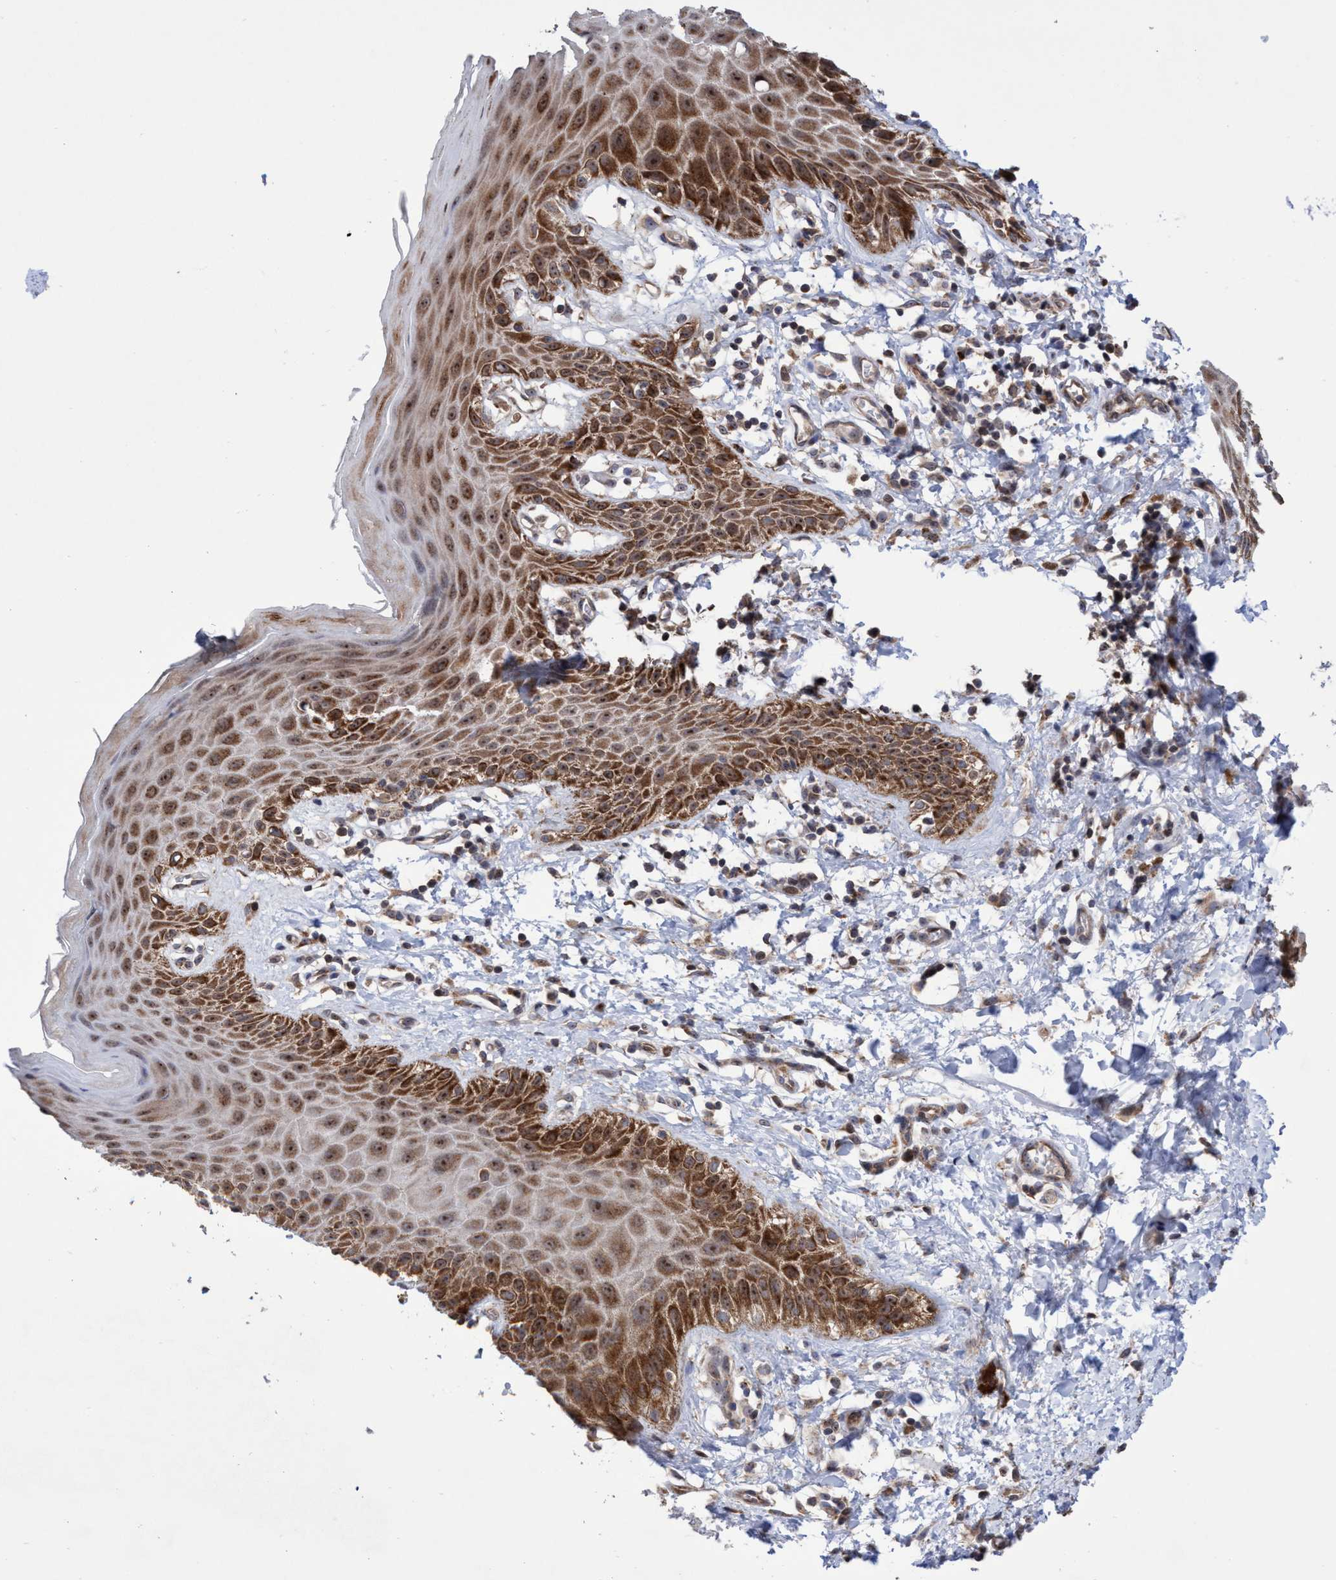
{"staining": {"intensity": "strong", "quantity": ">75%", "location": "cytoplasmic/membranous,nuclear"}, "tissue": "skin", "cell_type": "Epidermal cells", "image_type": "normal", "snomed": [{"axis": "morphology", "description": "Normal tissue, NOS"}, {"axis": "topography", "description": "Anal"}], "caption": "Brown immunohistochemical staining in normal skin reveals strong cytoplasmic/membranous,nuclear positivity in approximately >75% of epidermal cells.", "gene": "P2RY14", "patient": {"sex": "male", "age": 44}}